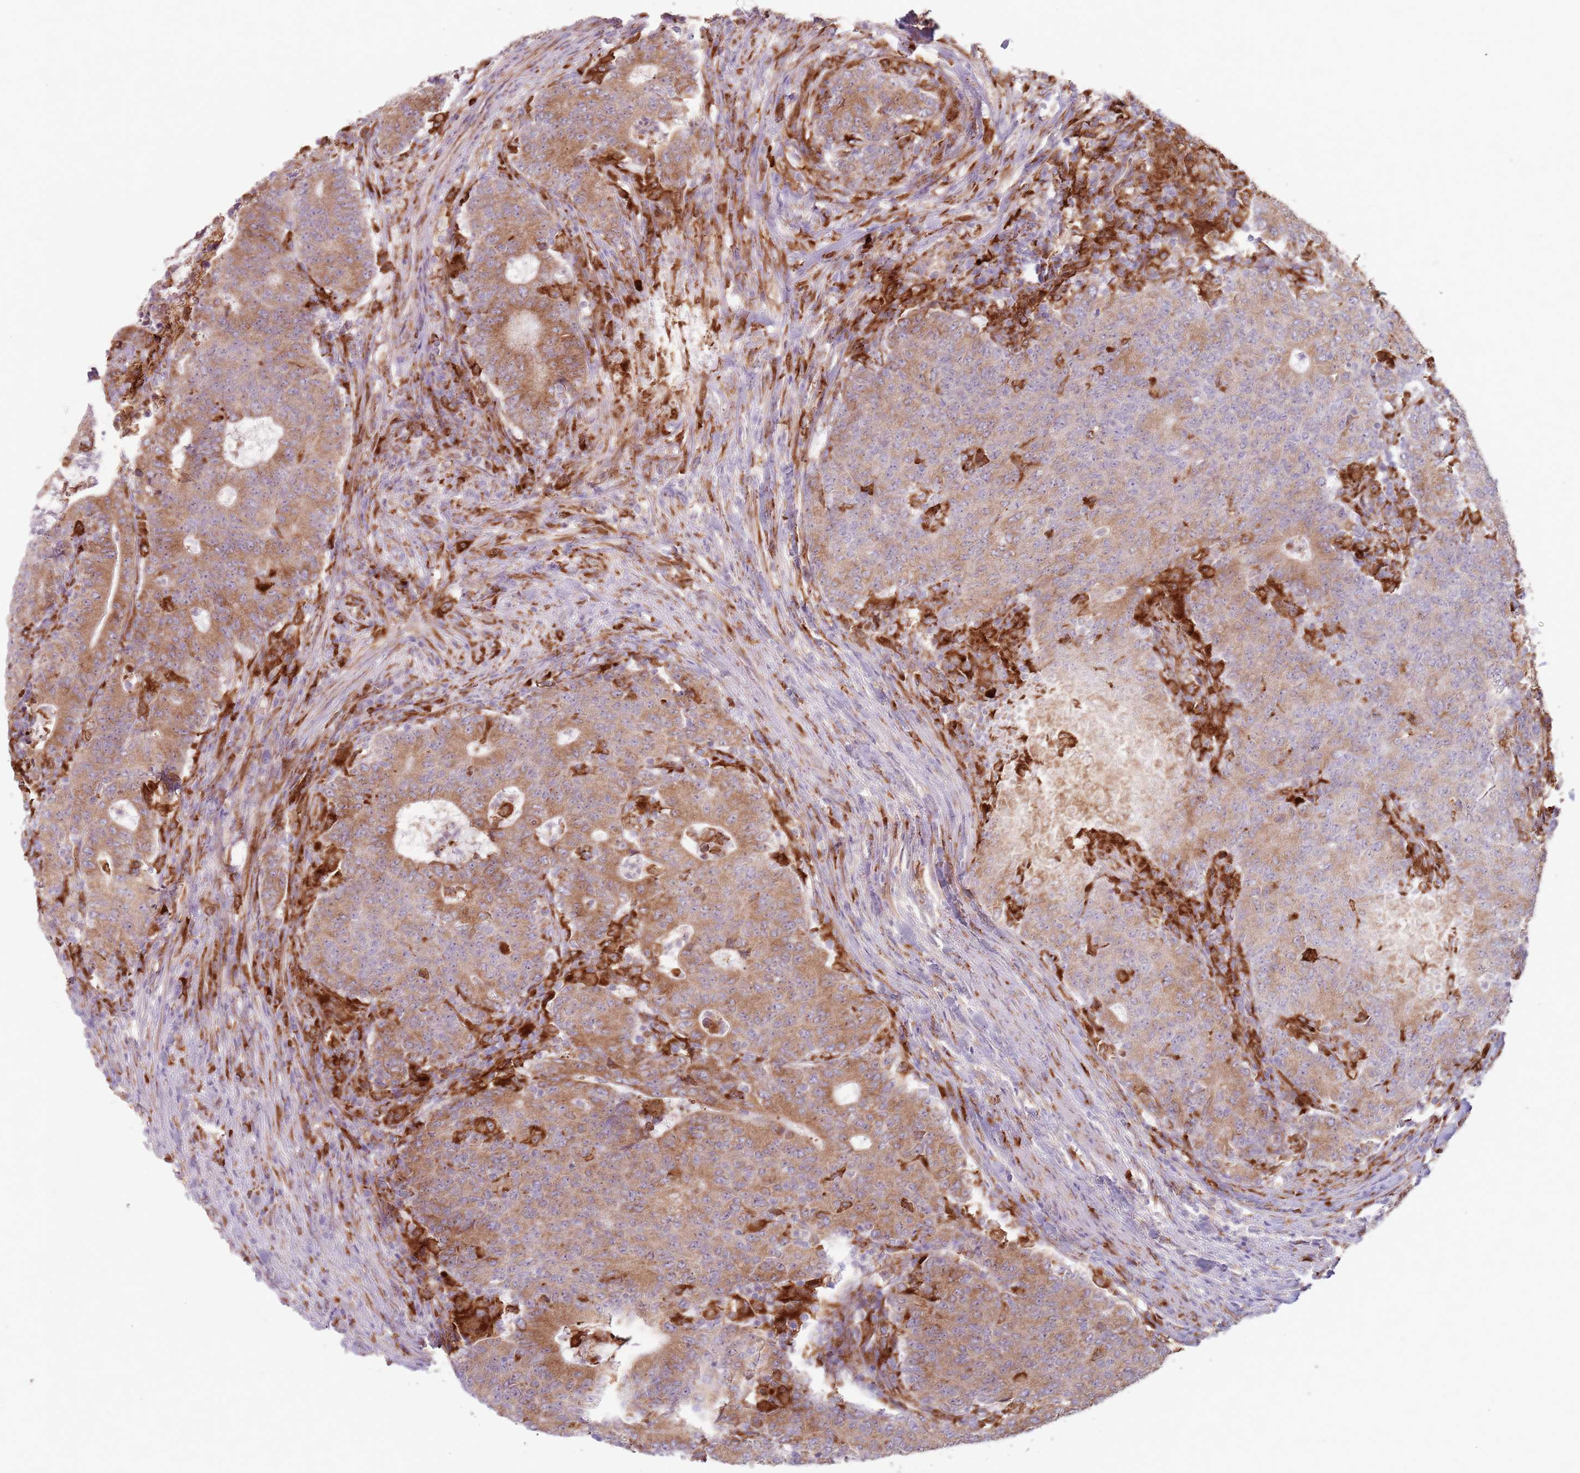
{"staining": {"intensity": "moderate", "quantity": ">75%", "location": "cytoplasmic/membranous"}, "tissue": "colorectal cancer", "cell_type": "Tumor cells", "image_type": "cancer", "snomed": [{"axis": "morphology", "description": "Adenocarcinoma, NOS"}, {"axis": "topography", "description": "Colon"}], "caption": "DAB (3,3'-diaminobenzidine) immunohistochemical staining of adenocarcinoma (colorectal) reveals moderate cytoplasmic/membranous protein positivity in about >75% of tumor cells.", "gene": "COLGALT1", "patient": {"sex": "female", "age": 75}}